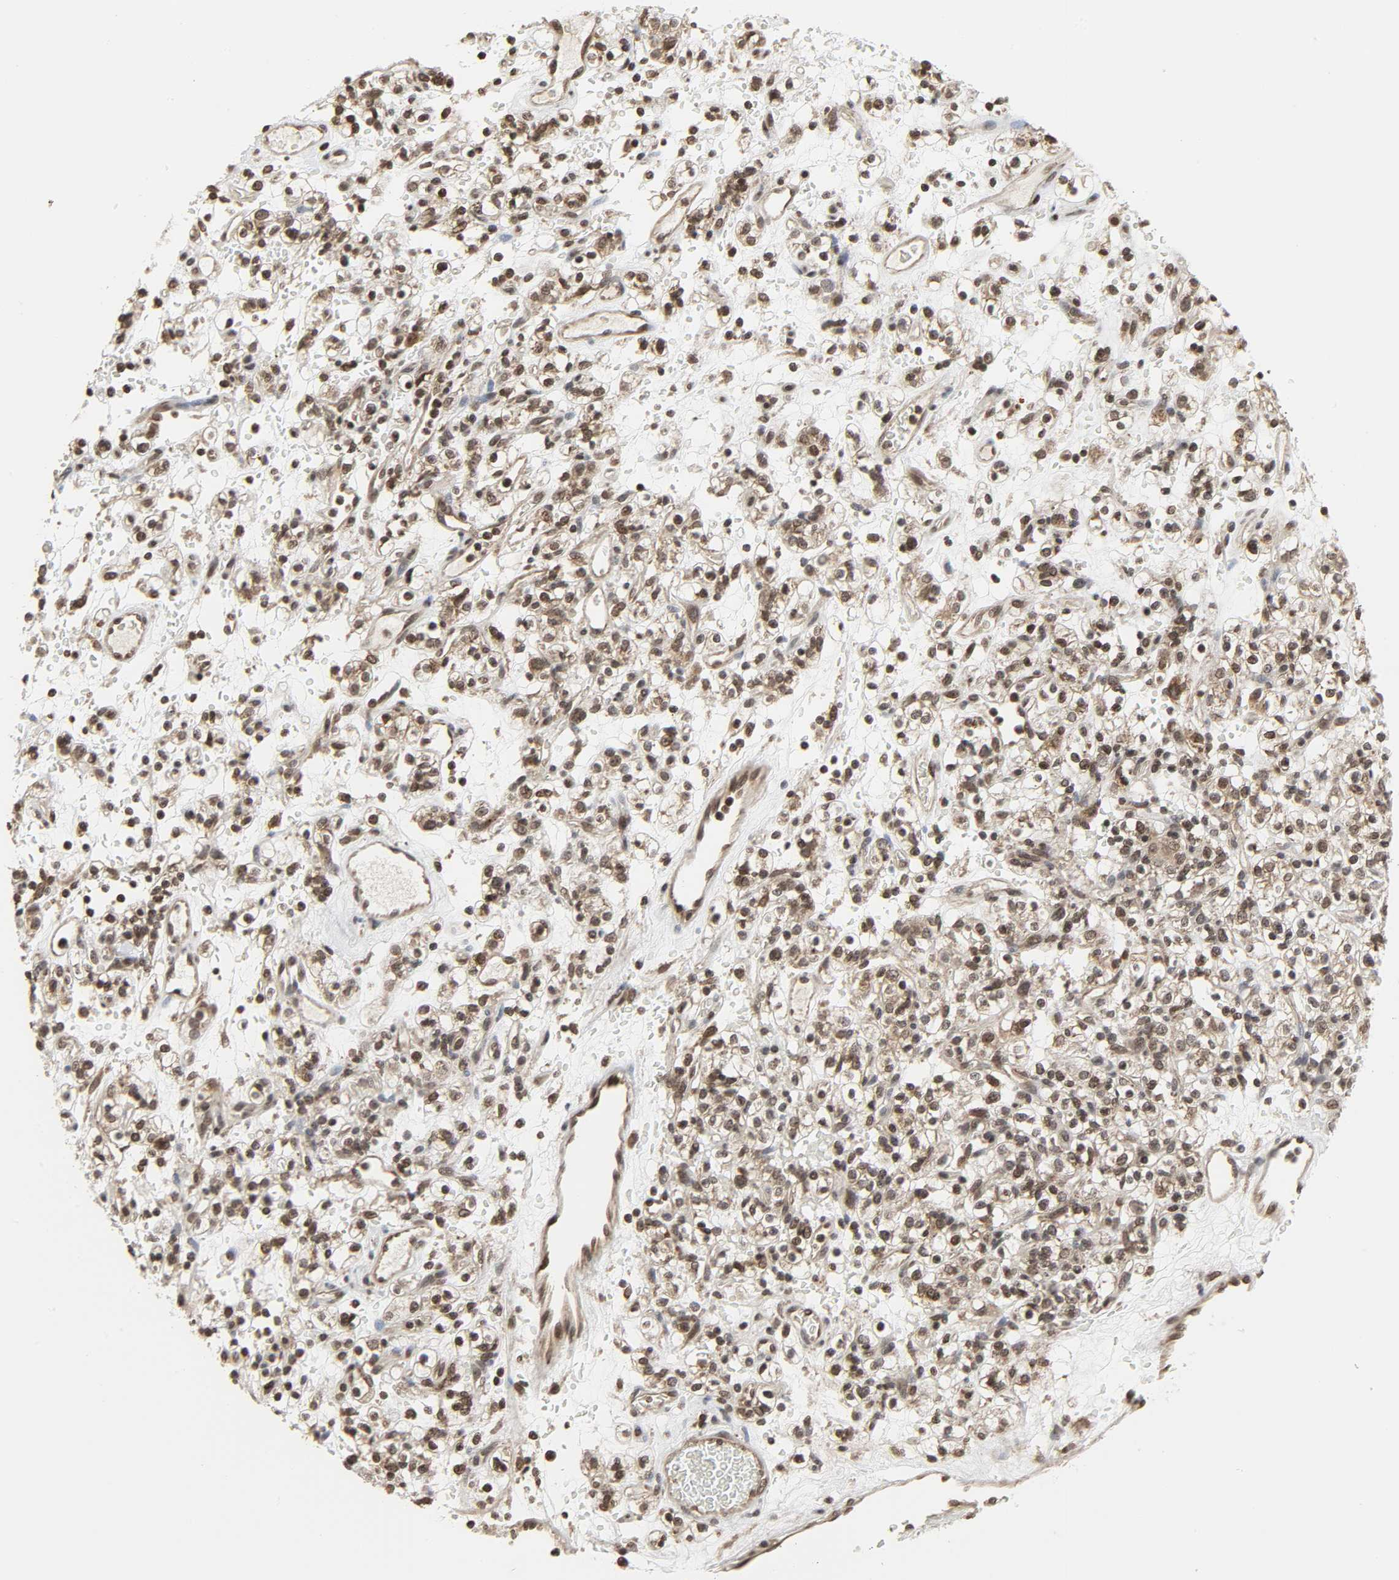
{"staining": {"intensity": "moderate", "quantity": "25%-75%", "location": "nuclear"}, "tissue": "renal cancer", "cell_type": "Tumor cells", "image_type": "cancer", "snomed": [{"axis": "morphology", "description": "Normal tissue, NOS"}, {"axis": "morphology", "description": "Adenocarcinoma, NOS"}, {"axis": "topography", "description": "Kidney"}], "caption": "This is an image of IHC staining of renal adenocarcinoma, which shows moderate expression in the nuclear of tumor cells.", "gene": "XRCC1", "patient": {"sex": "female", "age": 72}}